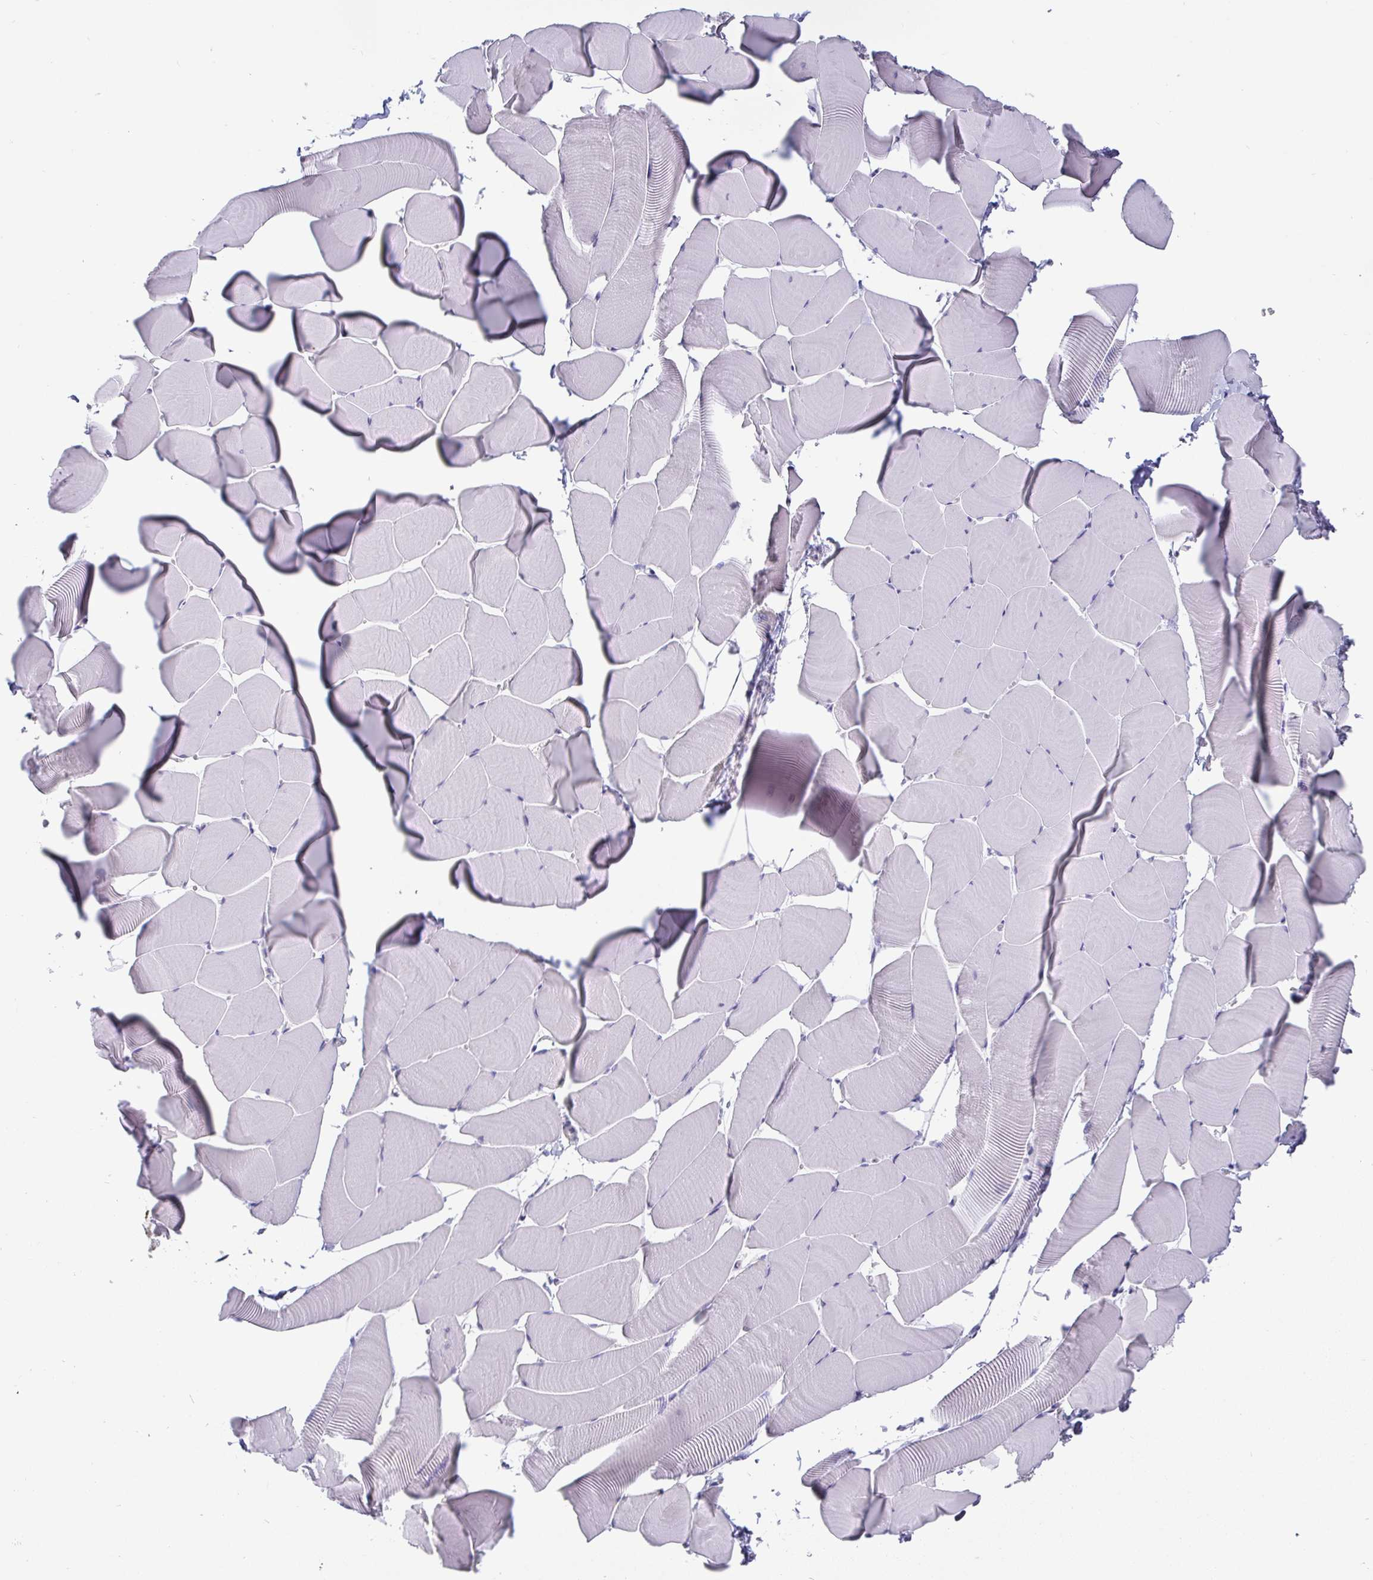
{"staining": {"intensity": "negative", "quantity": "none", "location": "none"}, "tissue": "skeletal muscle", "cell_type": "Myocytes", "image_type": "normal", "snomed": [{"axis": "morphology", "description": "Normal tissue, NOS"}, {"axis": "topography", "description": "Skeletal muscle"}], "caption": "This photomicrograph is of benign skeletal muscle stained with immunohistochemistry to label a protein in brown with the nuclei are counter-stained blue. There is no expression in myocytes. (Brightfield microscopy of DAB IHC at high magnification).", "gene": "IDH1", "patient": {"sex": "male", "age": 25}}